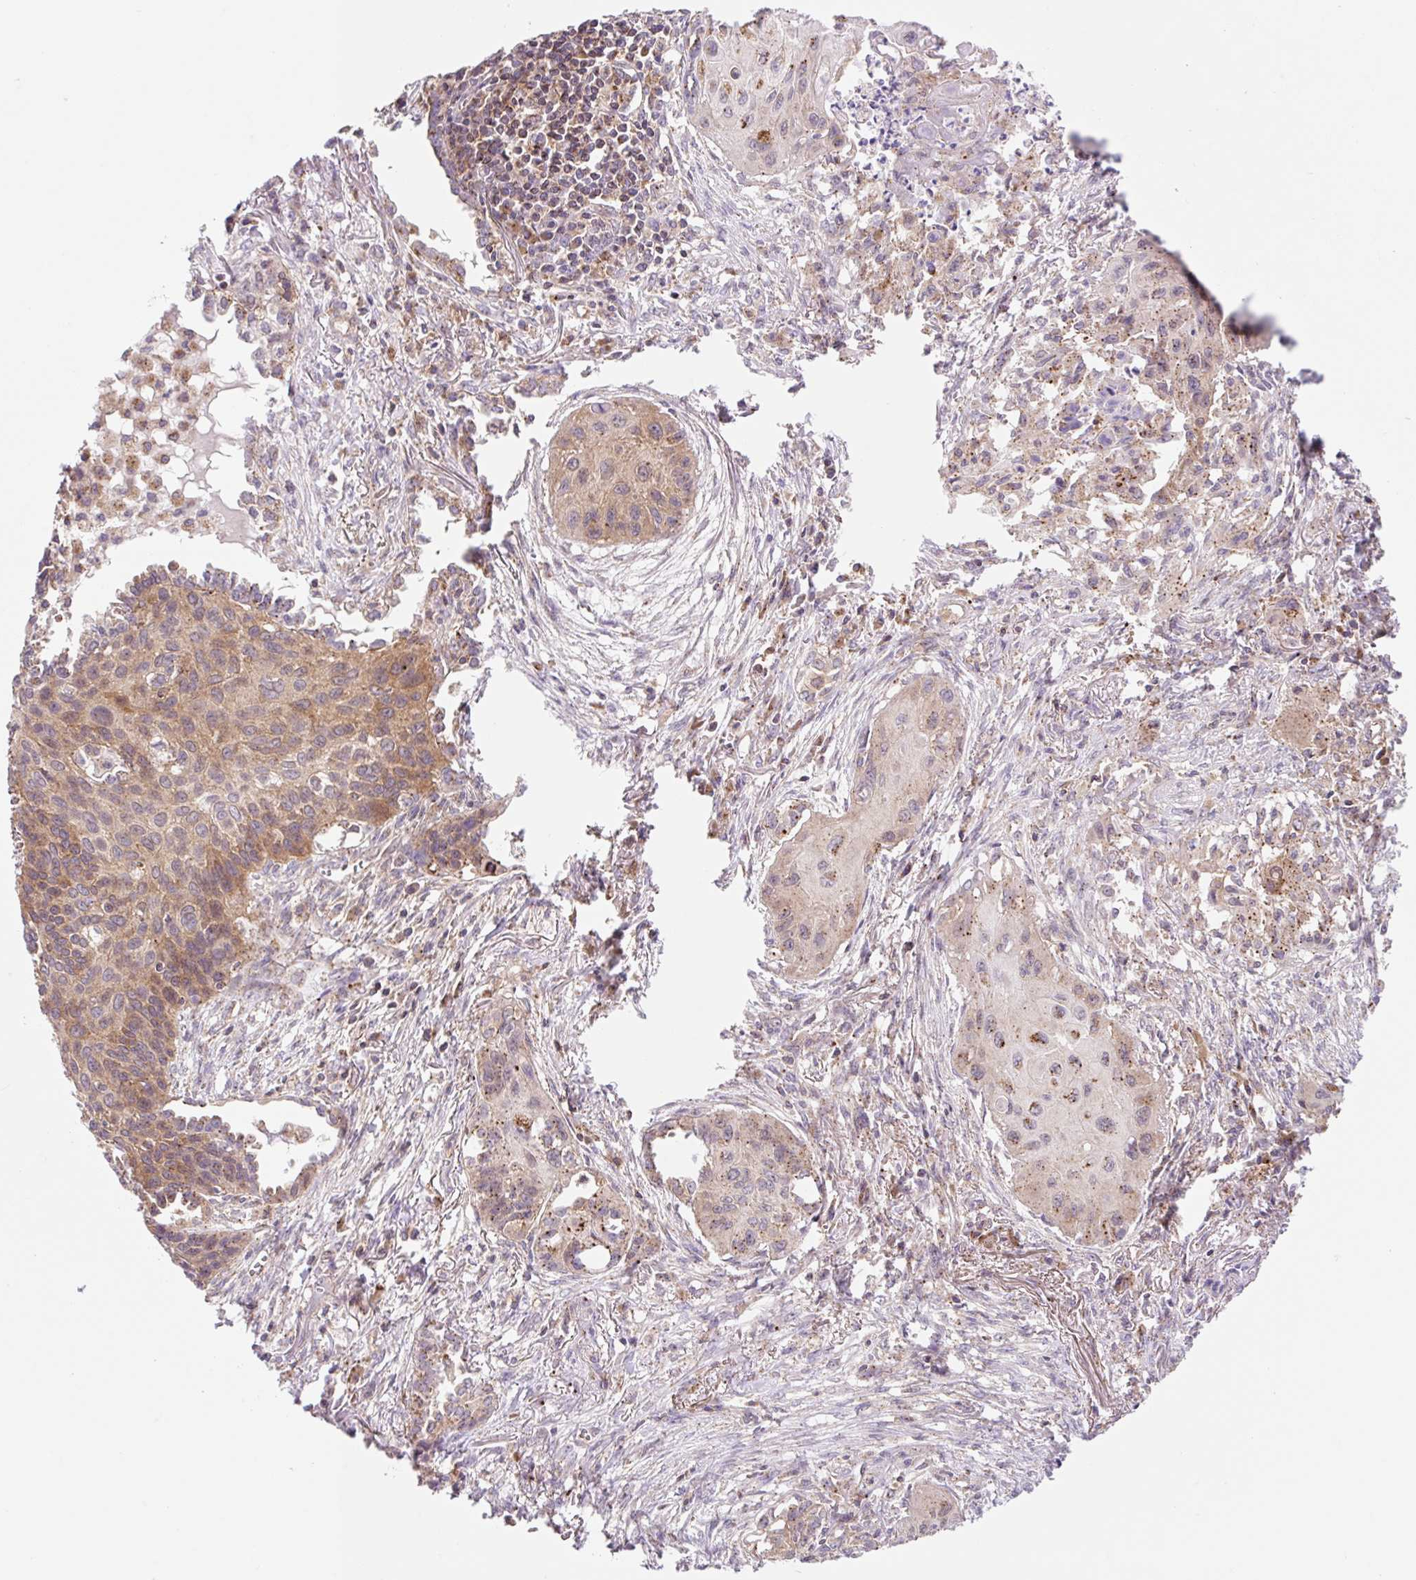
{"staining": {"intensity": "moderate", "quantity": ">75%", "location": "cytoplasmic/membranous"}, "tissue": "lung cancer", "cell_type": "Tumor cells", "image_type": "cancer", "snomed": [{"axis": "morphology", "description": "Squamous cell carcinoma, NOS"}, {"axis": "topography", "description": "Lung"}], "caption": "Tumor cells reveal medium levels of moderate cytoplasmic/membranous positivity in about >75% of cells in human lung cancer.", "gene": "VPS4A", "patient": {"sex": "male", "age": 71}}